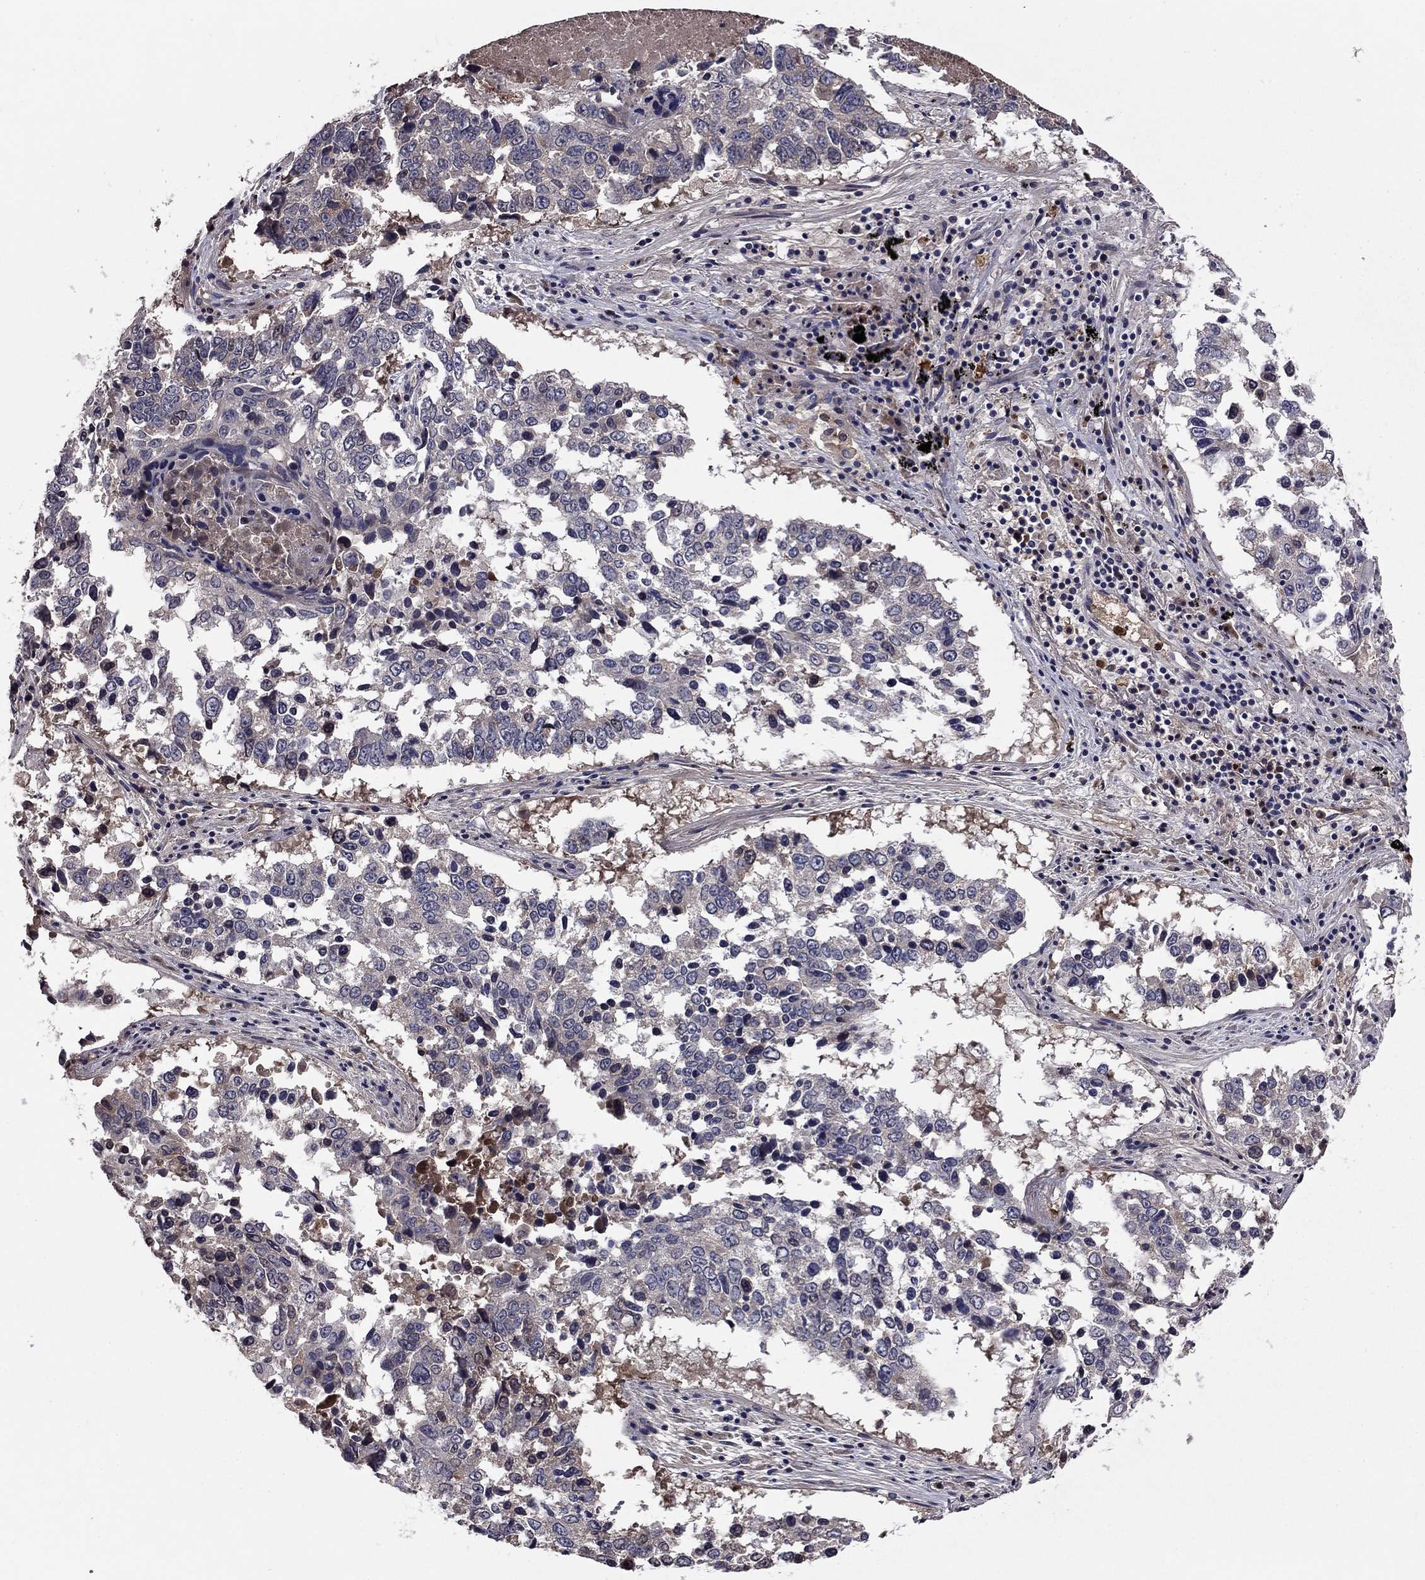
{"staining": {"intensity": "negative", "quantity": "none", "location": "none"}, "tissue": "lung cancer", "cell_type": "Tumor cells", "image_type": "cancer", "snomed": [{"axis": "morphology", "description": "Squamous cell carcinoma, NOS"}, {"axis": "topography", "description": "Lung"}], "caption": "Immunohistochemistry (IHC) image of human lung squamous cell carcinoma stained for a protein (brown), which demonstrates no staining in tumor cells.", "gene": "PROS1", "patient": {"sex": "male", "age": 82}}